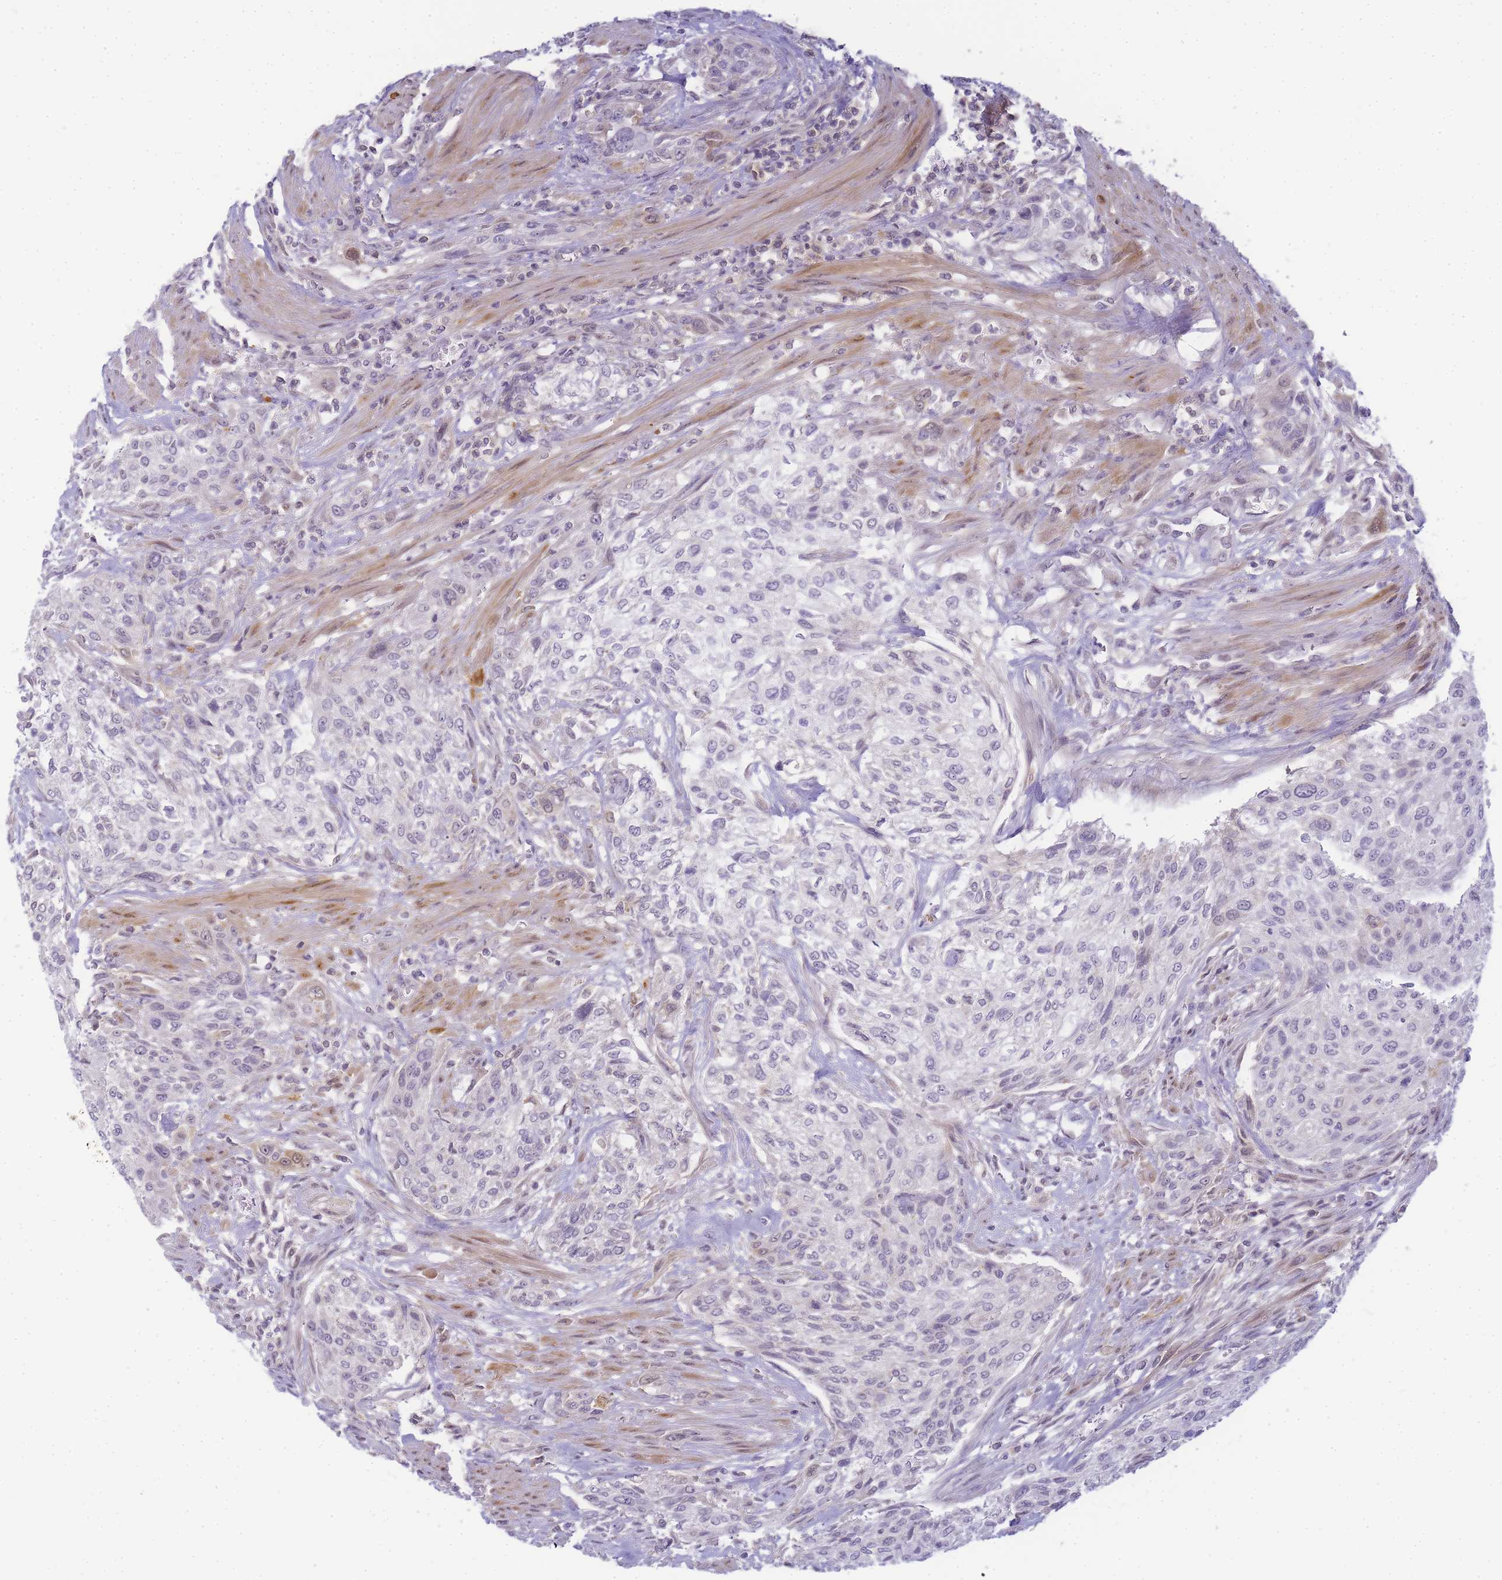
{"staining": {"intensity": "negative", "quantity": "none", "location": "none"}, "tissue": "urothelial cancer", "cell_type": "Tumor cells", "image_type": "cancer", "snomed": [{"axis": "morphology", "description": "Urothelial carcinoma, High grade"}, {"axis": "topography", "description": "Urinary bladder"}], "caption": "Immunohistochemical staining of urothelial cancer displays no significant positivity in tumor cells.", "gene": "RRAD", "patient": {"sex": "male", "age": 35}}